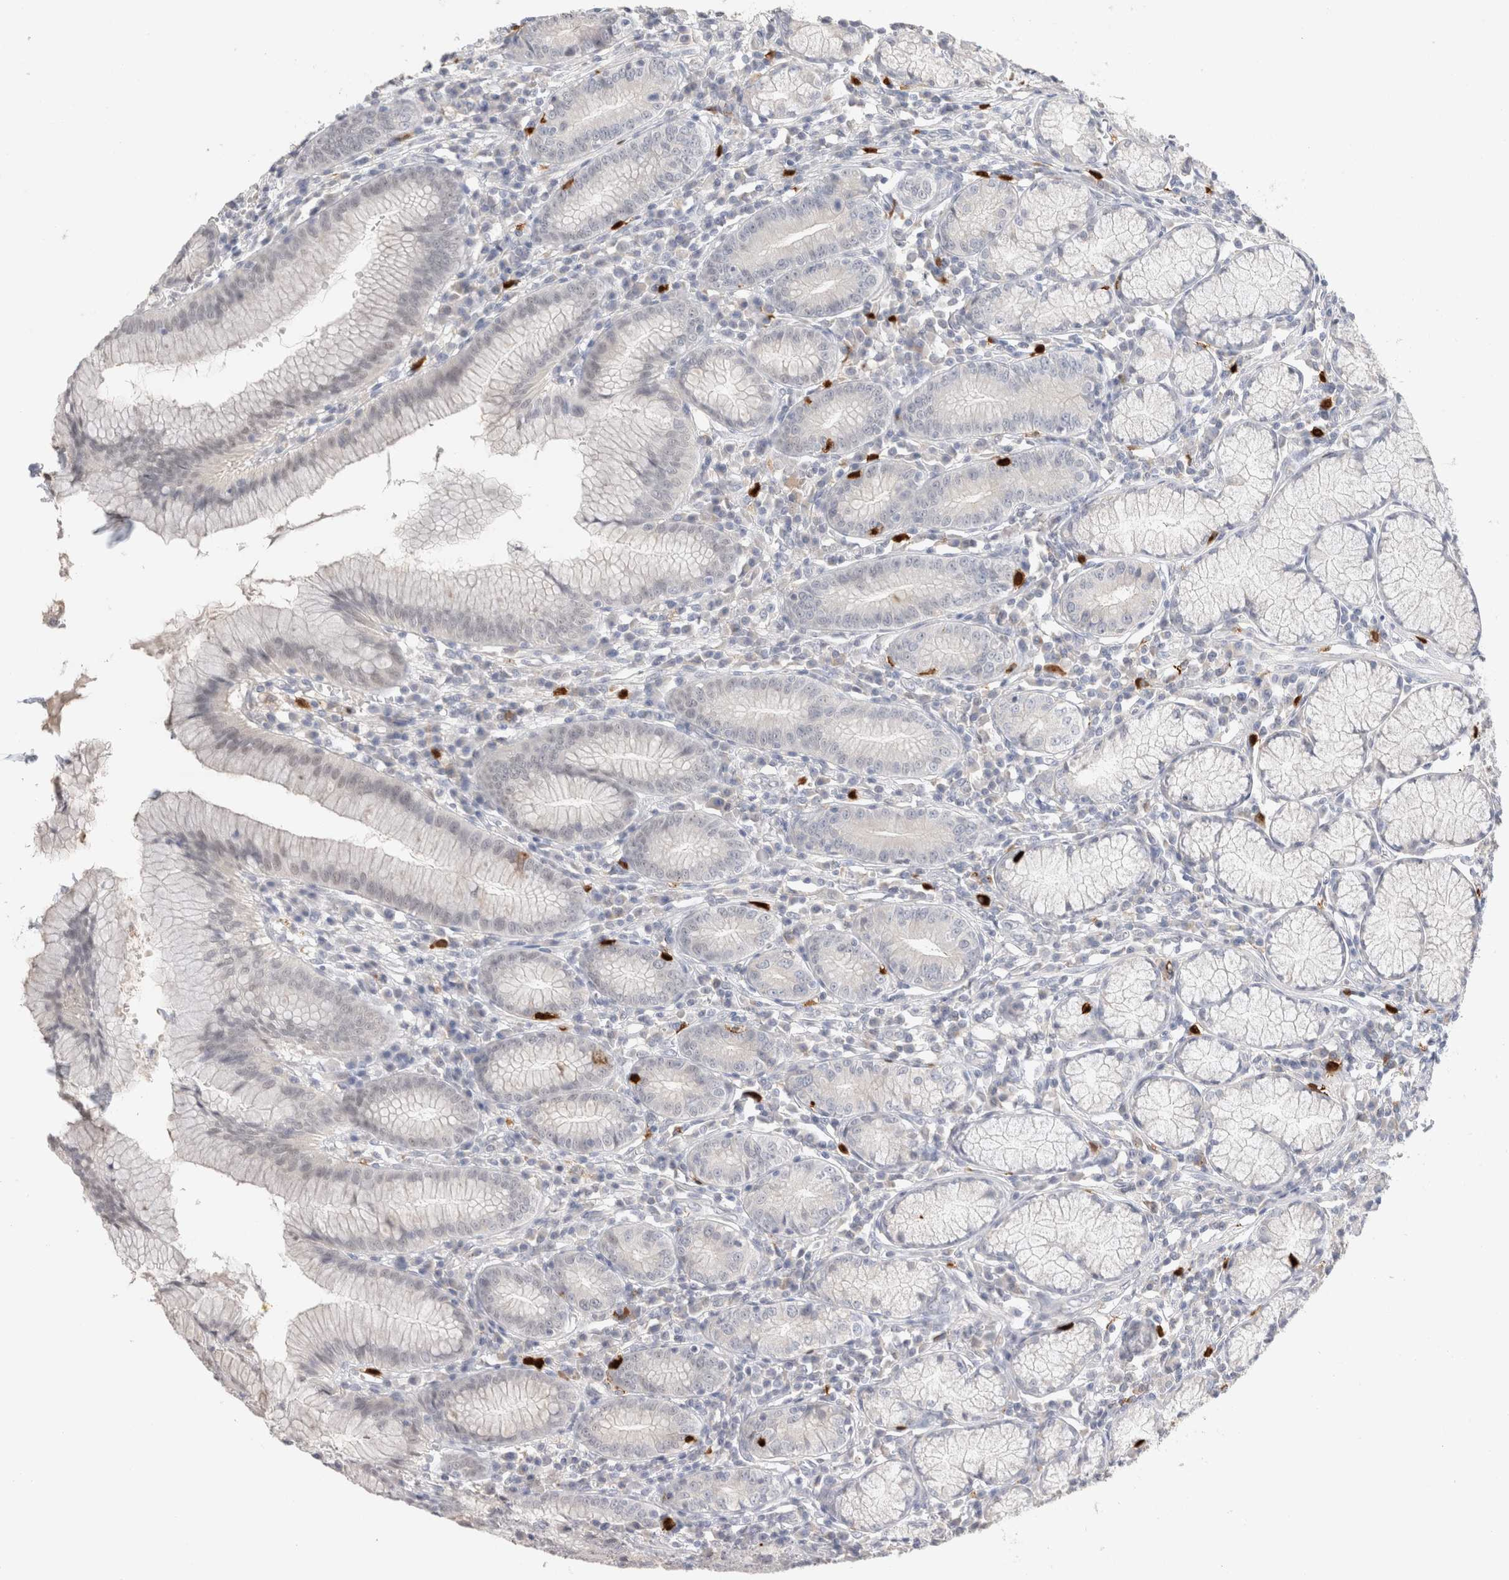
{"staining": {"intensity": "negative", "quantity": "none", "location": "none"}, "tissue": "stomach", "cell_type": "Glandular cells", "image_type": "normal", "snomed": [{"axis": "morphology", "description": "Normal tissue, NOS"}, {"axis": "topography", "description": "Stomach"}], "caption": "High power microscopy micrograph of an immunohistochemistry (IHC) image of normal stomach, revealing no significant expression in glandular cells.", "gene": "HPGDS", "patient": {"sex": "male", "age": 55}}